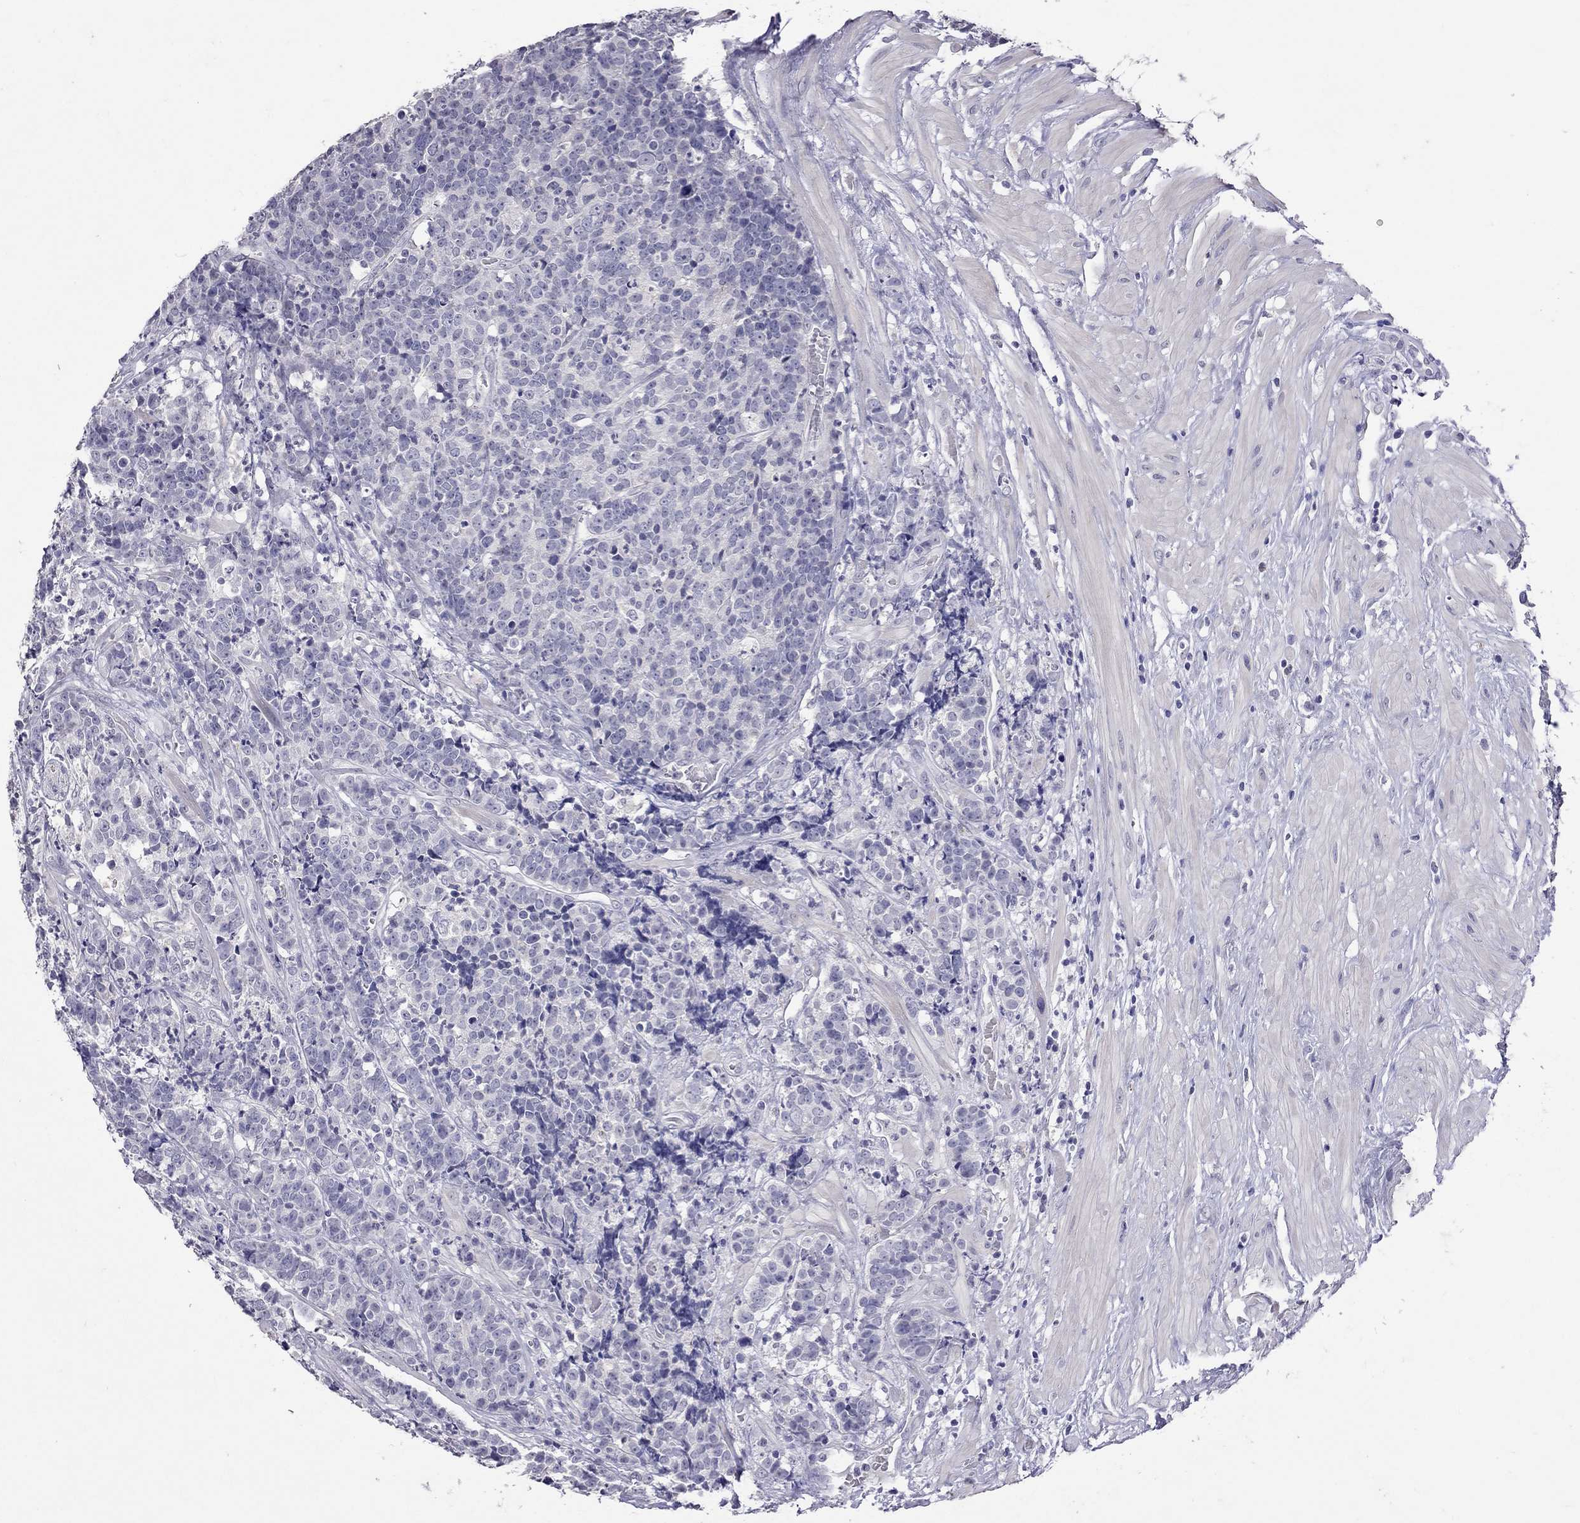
{"staining": {"intensity": "negative", "quantity": "none", "location": "none"}, "tissue": "prostate cancer", "cell_type": "Tumor cells", "image_type": "cancer", "snomed": [{"axis": "morphology", "description": "Adenocarcinoma, NOS"}, {"axis": "topography", "description": "Prostate"}], "caption": "This is an immunohistochemistry micrograph of prostate cancer (adenocarcinoma). There is no staining in tumor cells.", "gene": "SLAMF1", "patient": {"sex": "male", "age": 67}}